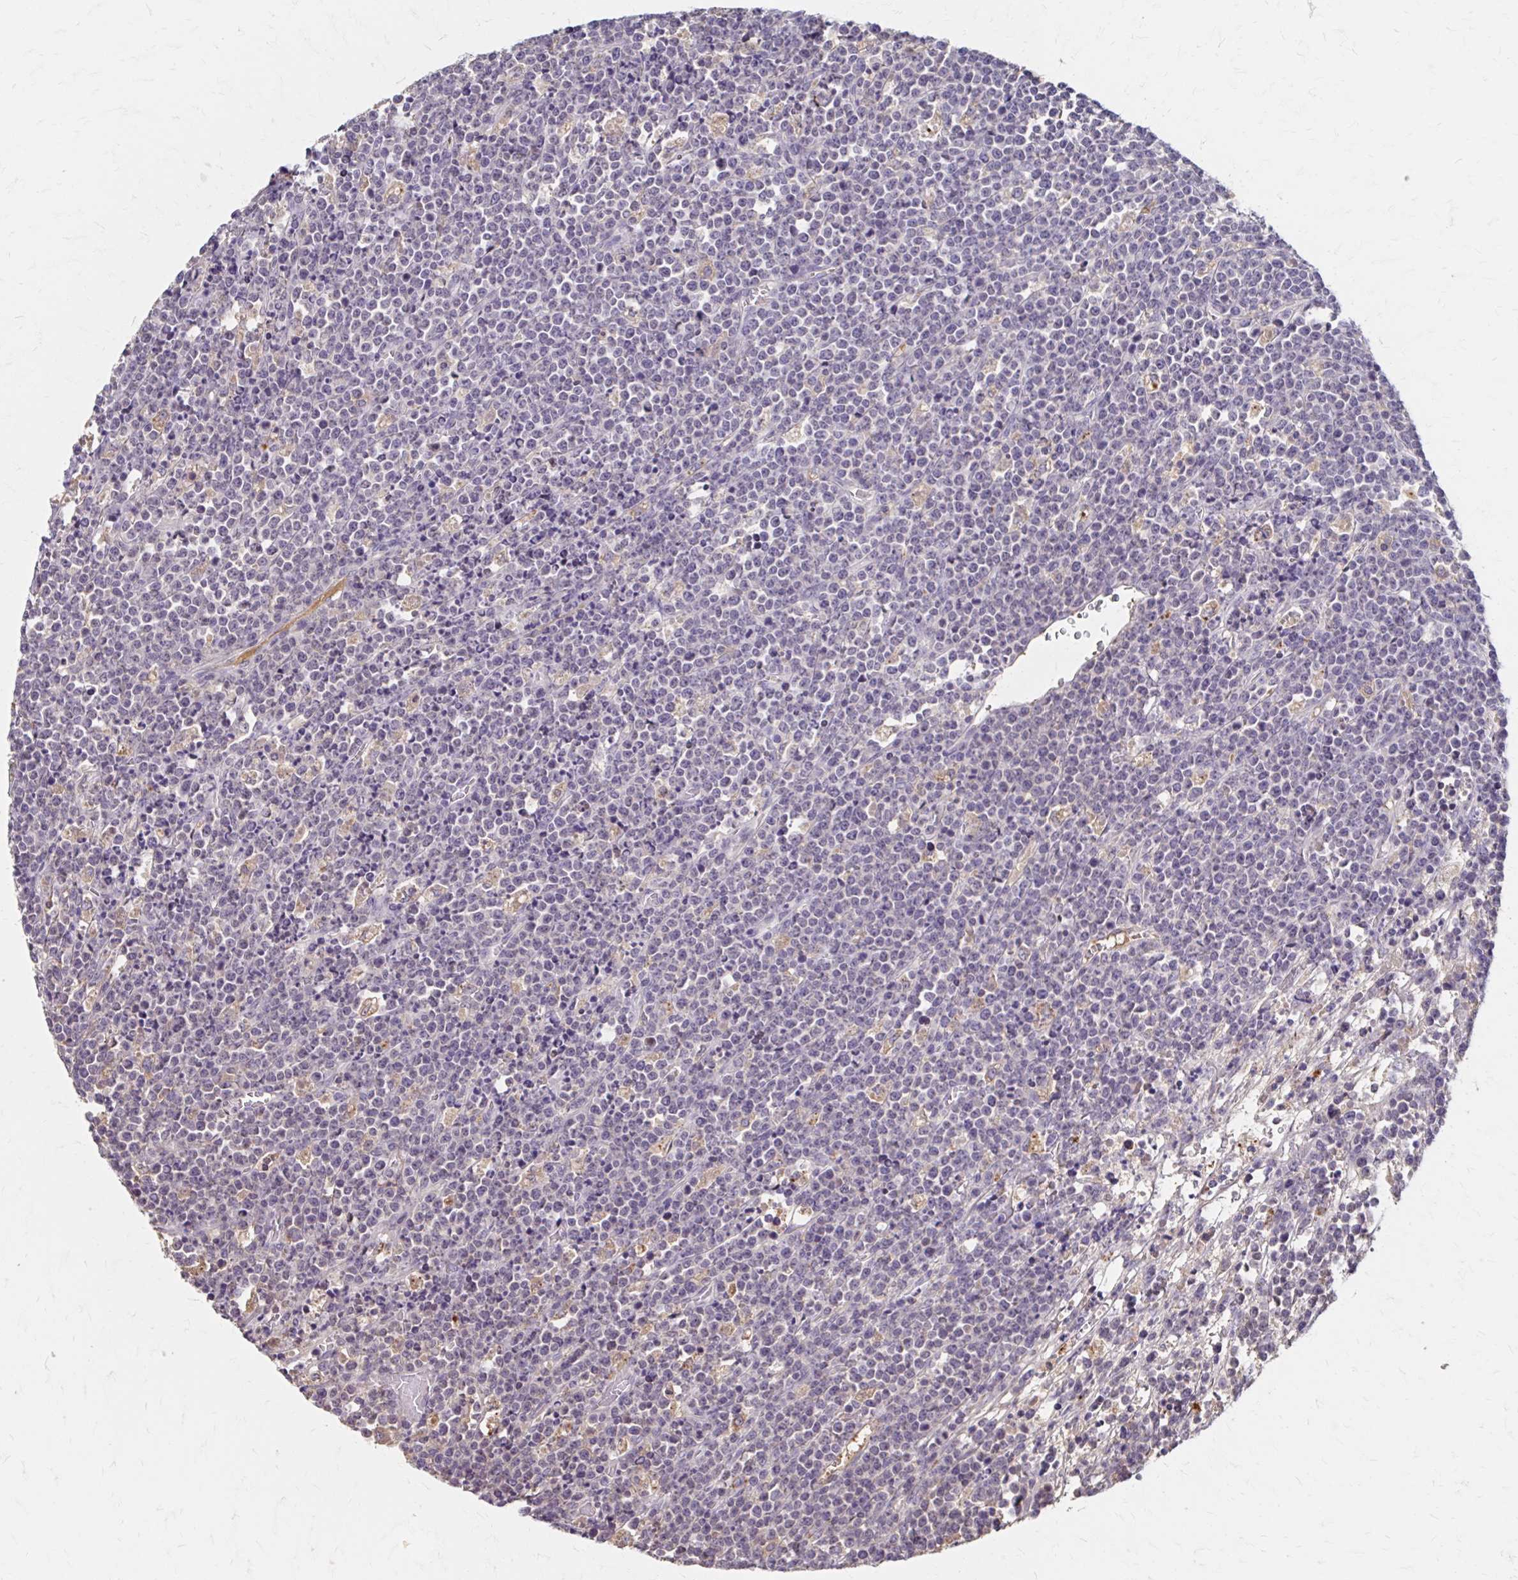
{"staining": {"intensity": "negative", "quantity": "none", "location": "none"}, "tissue": "lymphoma", "cell_type": "Tumor cells", "image_type": "cancer", "snomed": [{"axis": "morphology", "description": "Malignant lymphoma, non-Hodgkin's type, High grade"}, {"axis": "topography", "description": "Ovary"}], "caption": "A high-resolution histopathology image shows IHC staining of lymphoma, which demonstrates no significant staining in tumor cells.", "gene": "HMGCS2", "patient": {"sex": "female", "age": 56}}